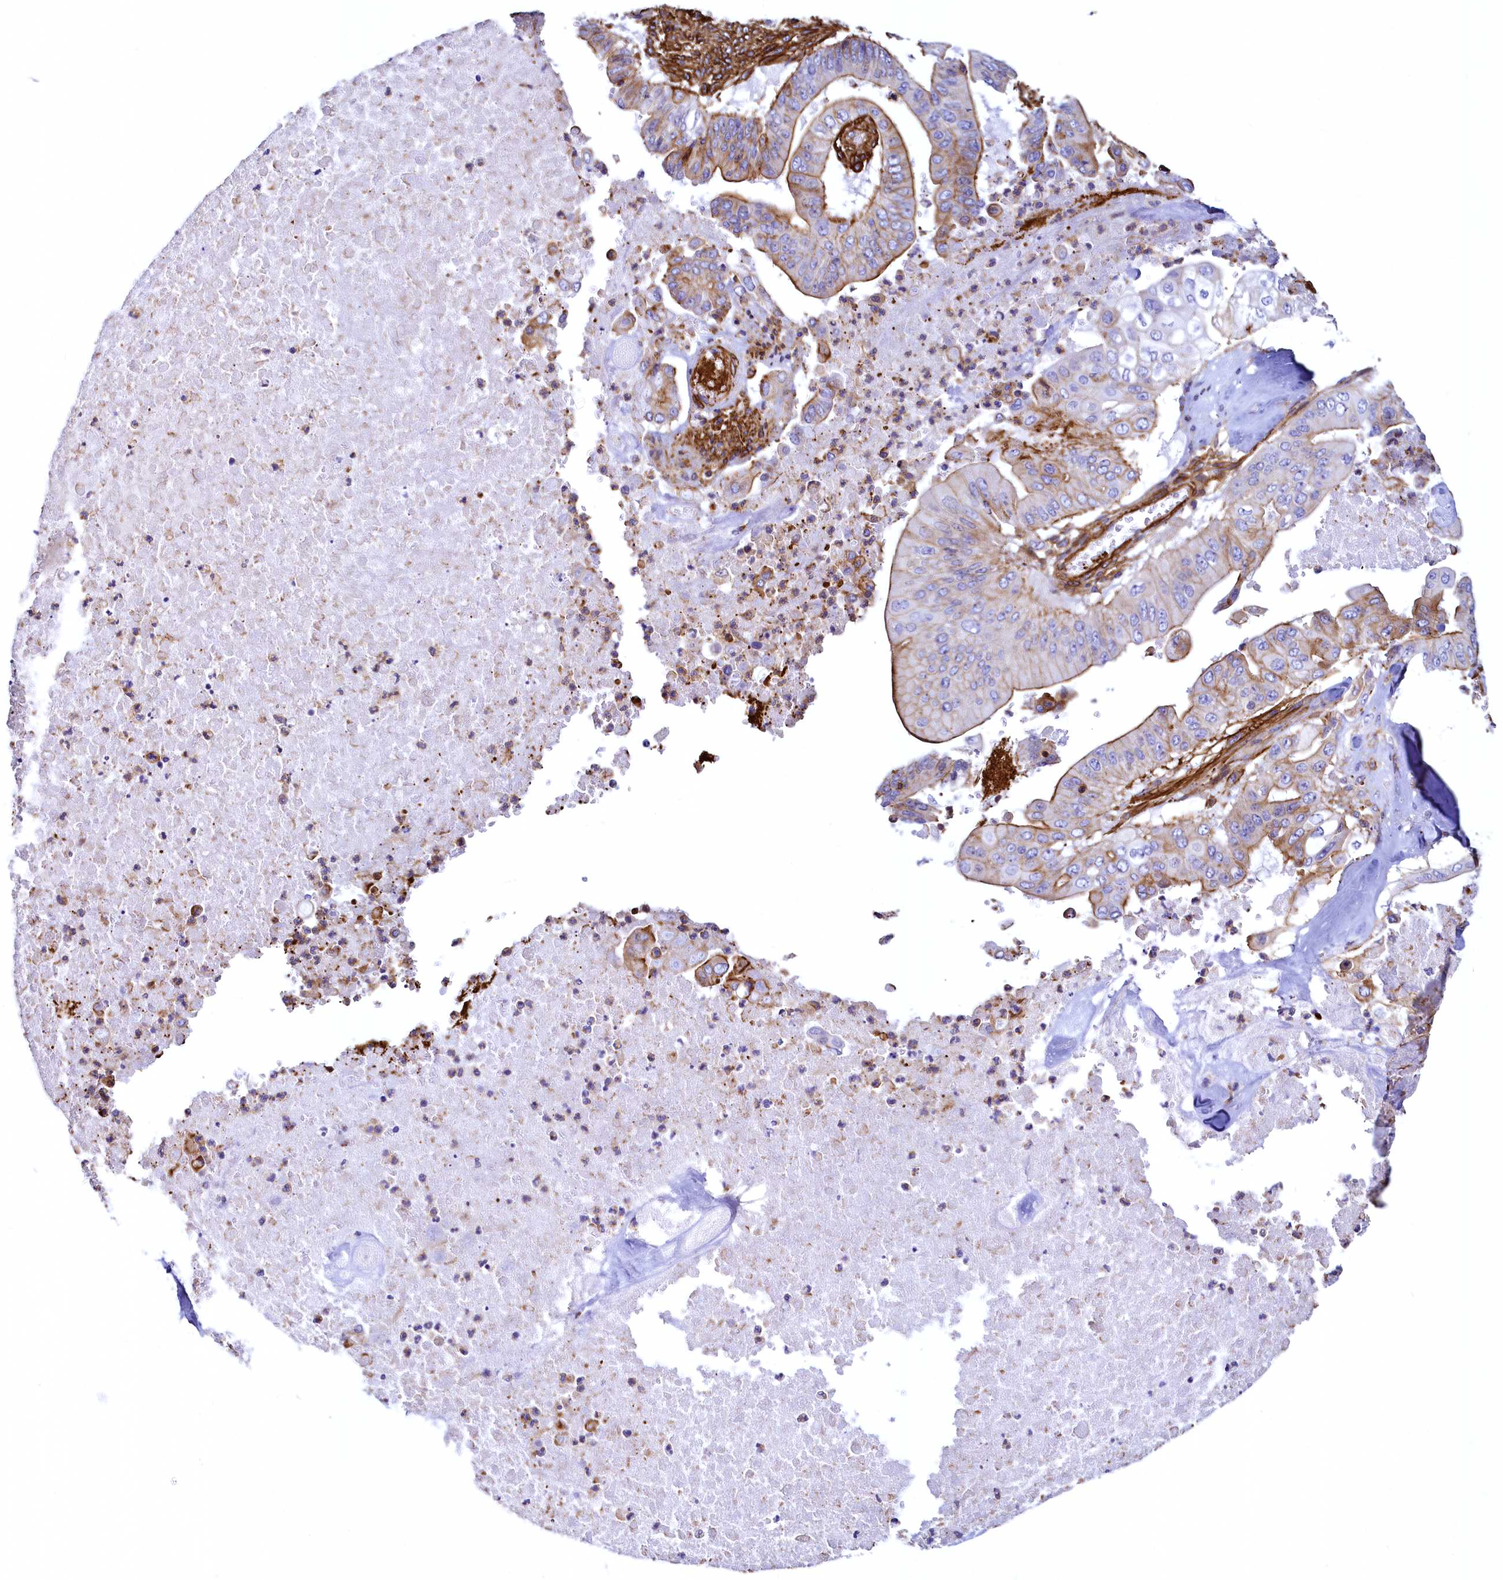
{"staining": {"intensity": "moderate", "quantity": "25%-75%", "location": "cytoplasmic/membranous"}, "tissue": "pancreatic cancer", "cell_type": "Tumor cells", "image_type": "cancer", "snomed": [{"axis": "morphology", "description": "Adenocarcinoma, NOS"}, {"axis": "topography", "description": "Pancreas"}], "caption": "Adenocarcinoma (pancreatic) stained with IHC displays moderate cytoplasmic/membranous staining in approximately 25%-75% of tumor cells.", "gene": "THBS1", "patient": {"sex": "female", "age": 77}}